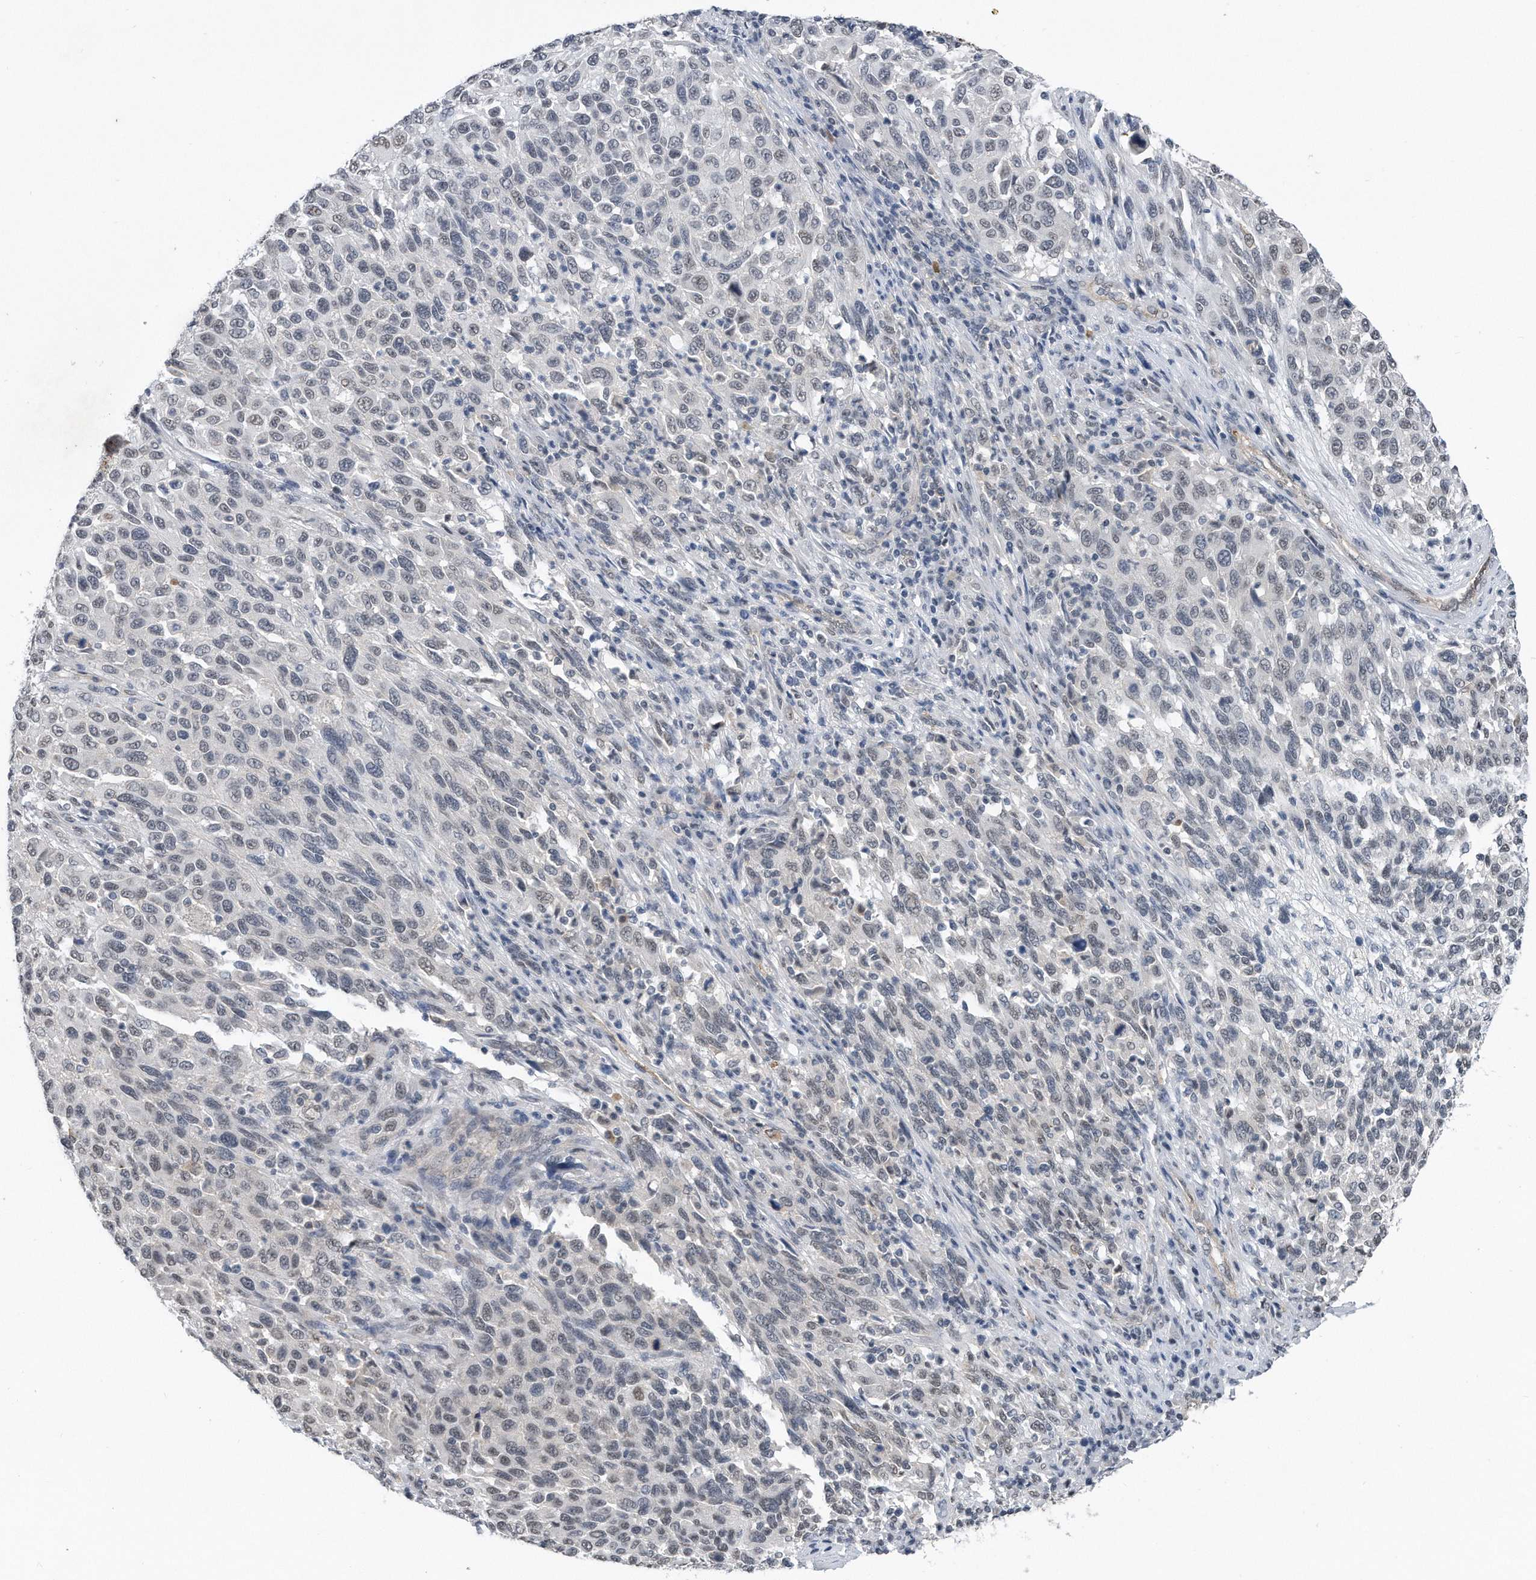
{"staining": {"intensity": "negative", "quantity": "none", "location": "none"}, "tissue": "melanoma", "cell_type": "Tumor cells", "image_type": "cancer", "snomed": [{"axis": "morphology", "description": "Malignant melanoma, Metastatic site"}, {"axis": "topography", "description": "Lymph node"}], "caption": "Histopathology image shows no significant protein positivity in tumor cells of malignant melanoma (metastatic site).", "gene": "TP53INP1", "patient": {"sex": "male", "age": 61}}